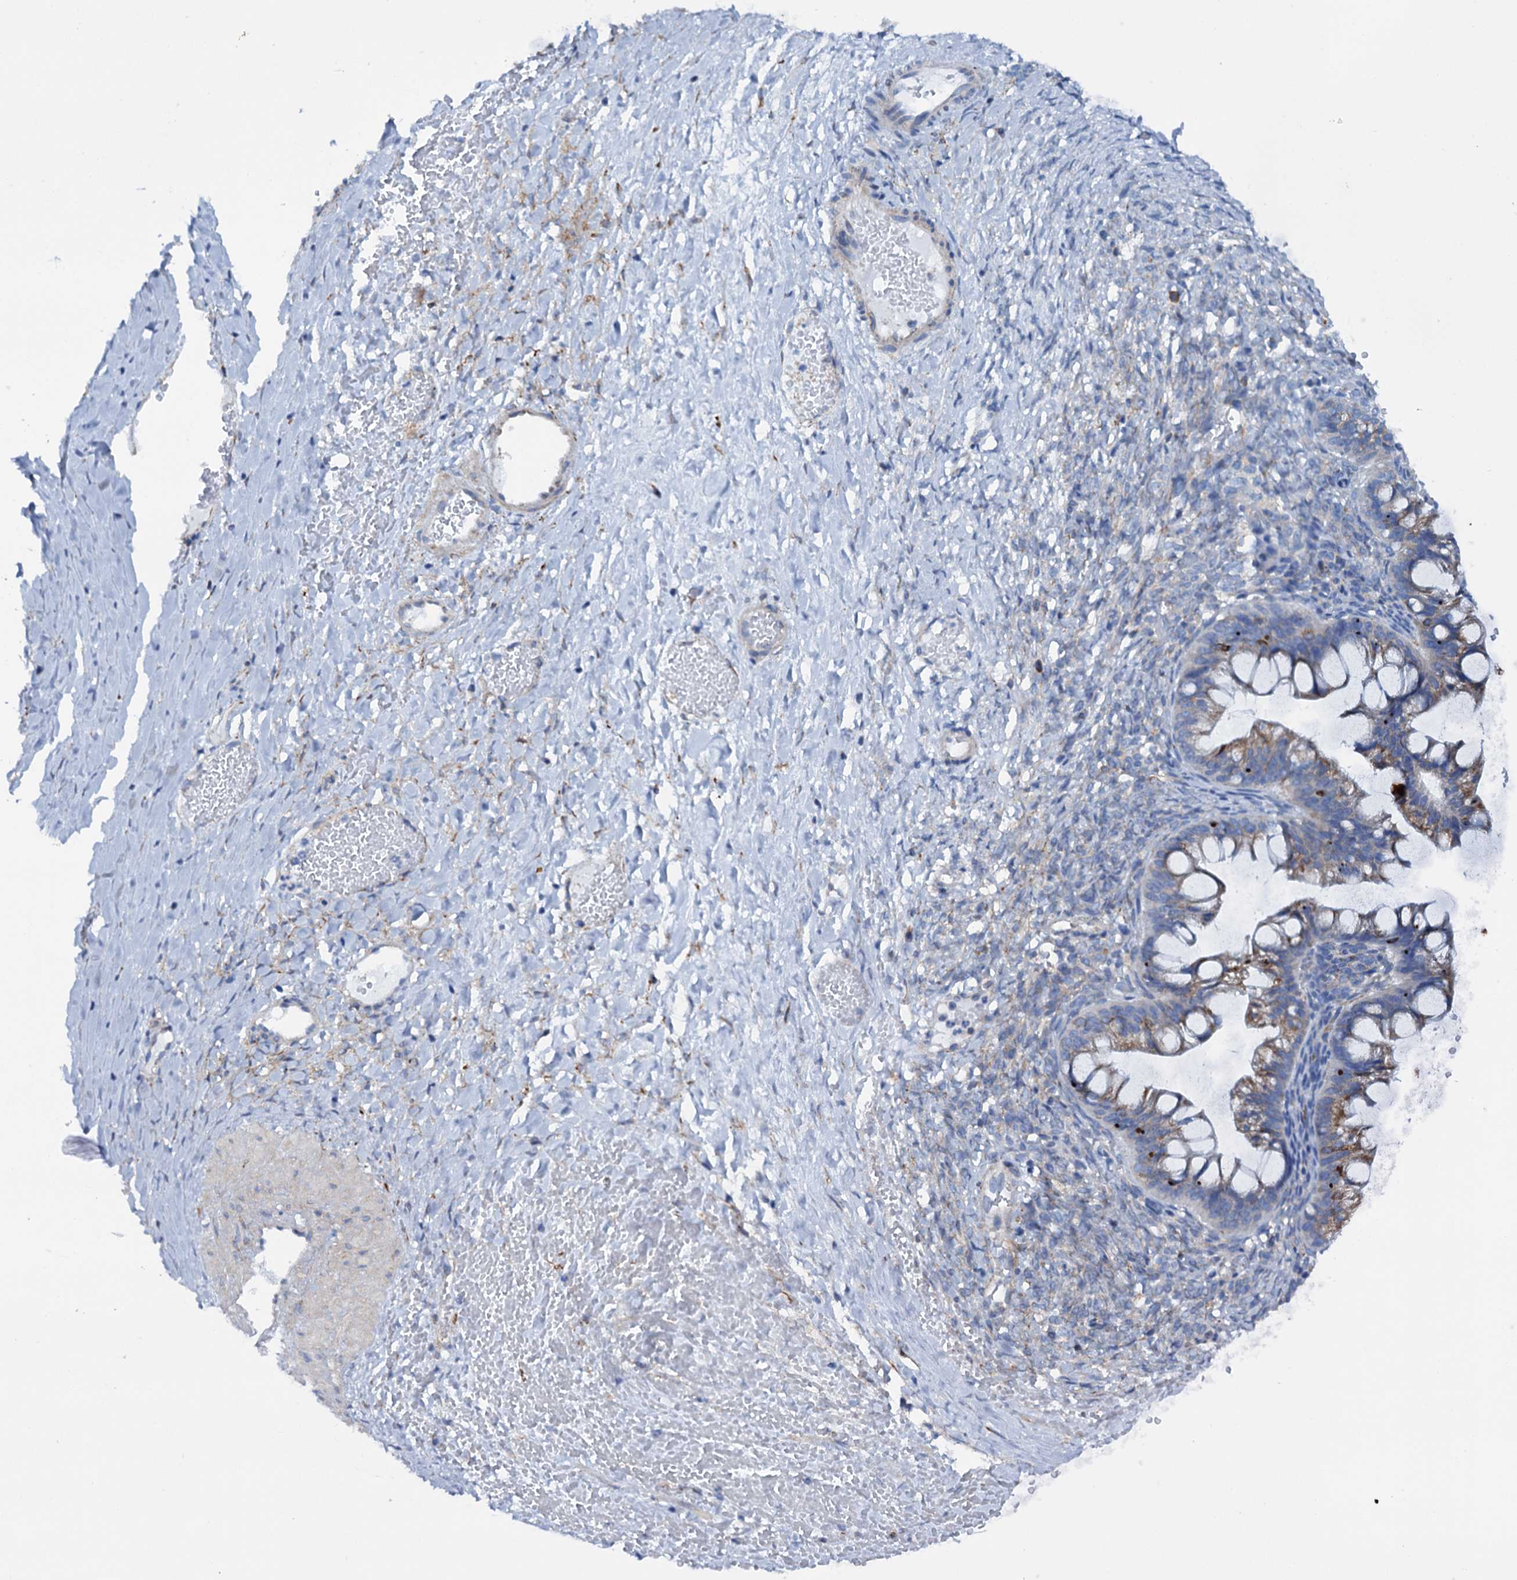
{"staining": {"intensity": "weak", "quantity": "25%-75%", "location": "cytoplasmic/membranous"}, "tissue": "ovarian cancer", "cell_type": "Tumor cells", "image_type": "cancer", "snomed": [{"axis": "morphology", "description": "Cystadenocarcinoma, mucinous, NOS"}, {"axis": "topography", "description": "Ovary"}], "caption": "A brown stain labels weak cytoplasmic/membranous staining of a protein in ovarian cancer (mucinous cystadenocarcinoma) tumor cells. (IHC, brightfield microscopy, high magnification).", "gene": "SHE", "patient": {"sex": "female", "age": 73}}